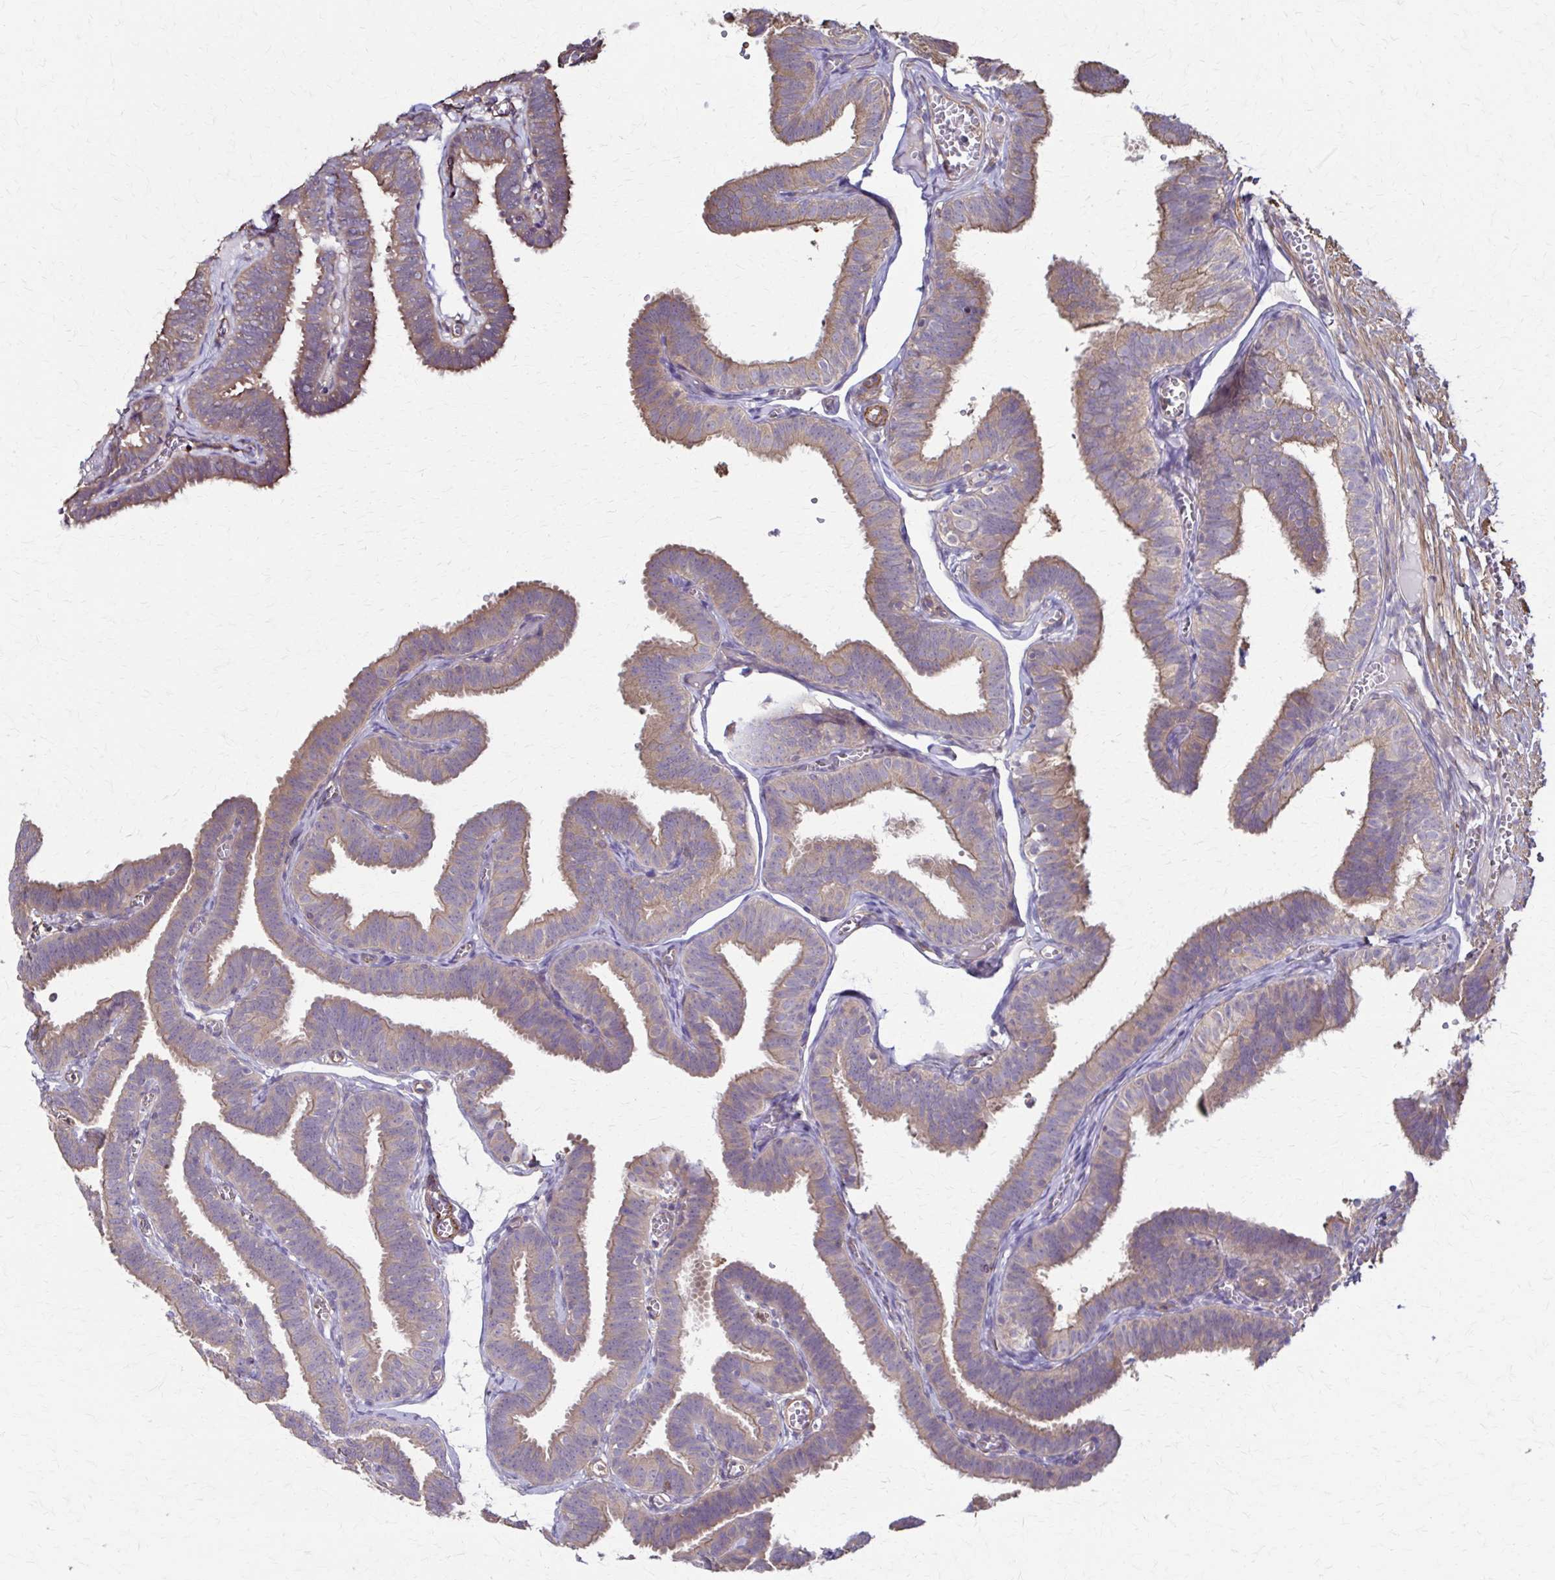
{"staining": {"intensity": "weak", "quantity": ">75%", "location": "cytoplasmic/membranous"}, "tissue": "fallopian tube", "cell_type": "Glandular cells", "image_type": "normal", "snomed": [{"axis": "morphology", "description": "Normal tissue, NOS"}, {"axis": "topography", "description": "Fallopian tube"}], "caption": "Protein staining of unremarkable fallopian tube shows weak cytoplasmic/membranous expression in approximately >75% of glandular cells.", "gene": "DSP", "patient": {"sex": "female", "age": 25}}